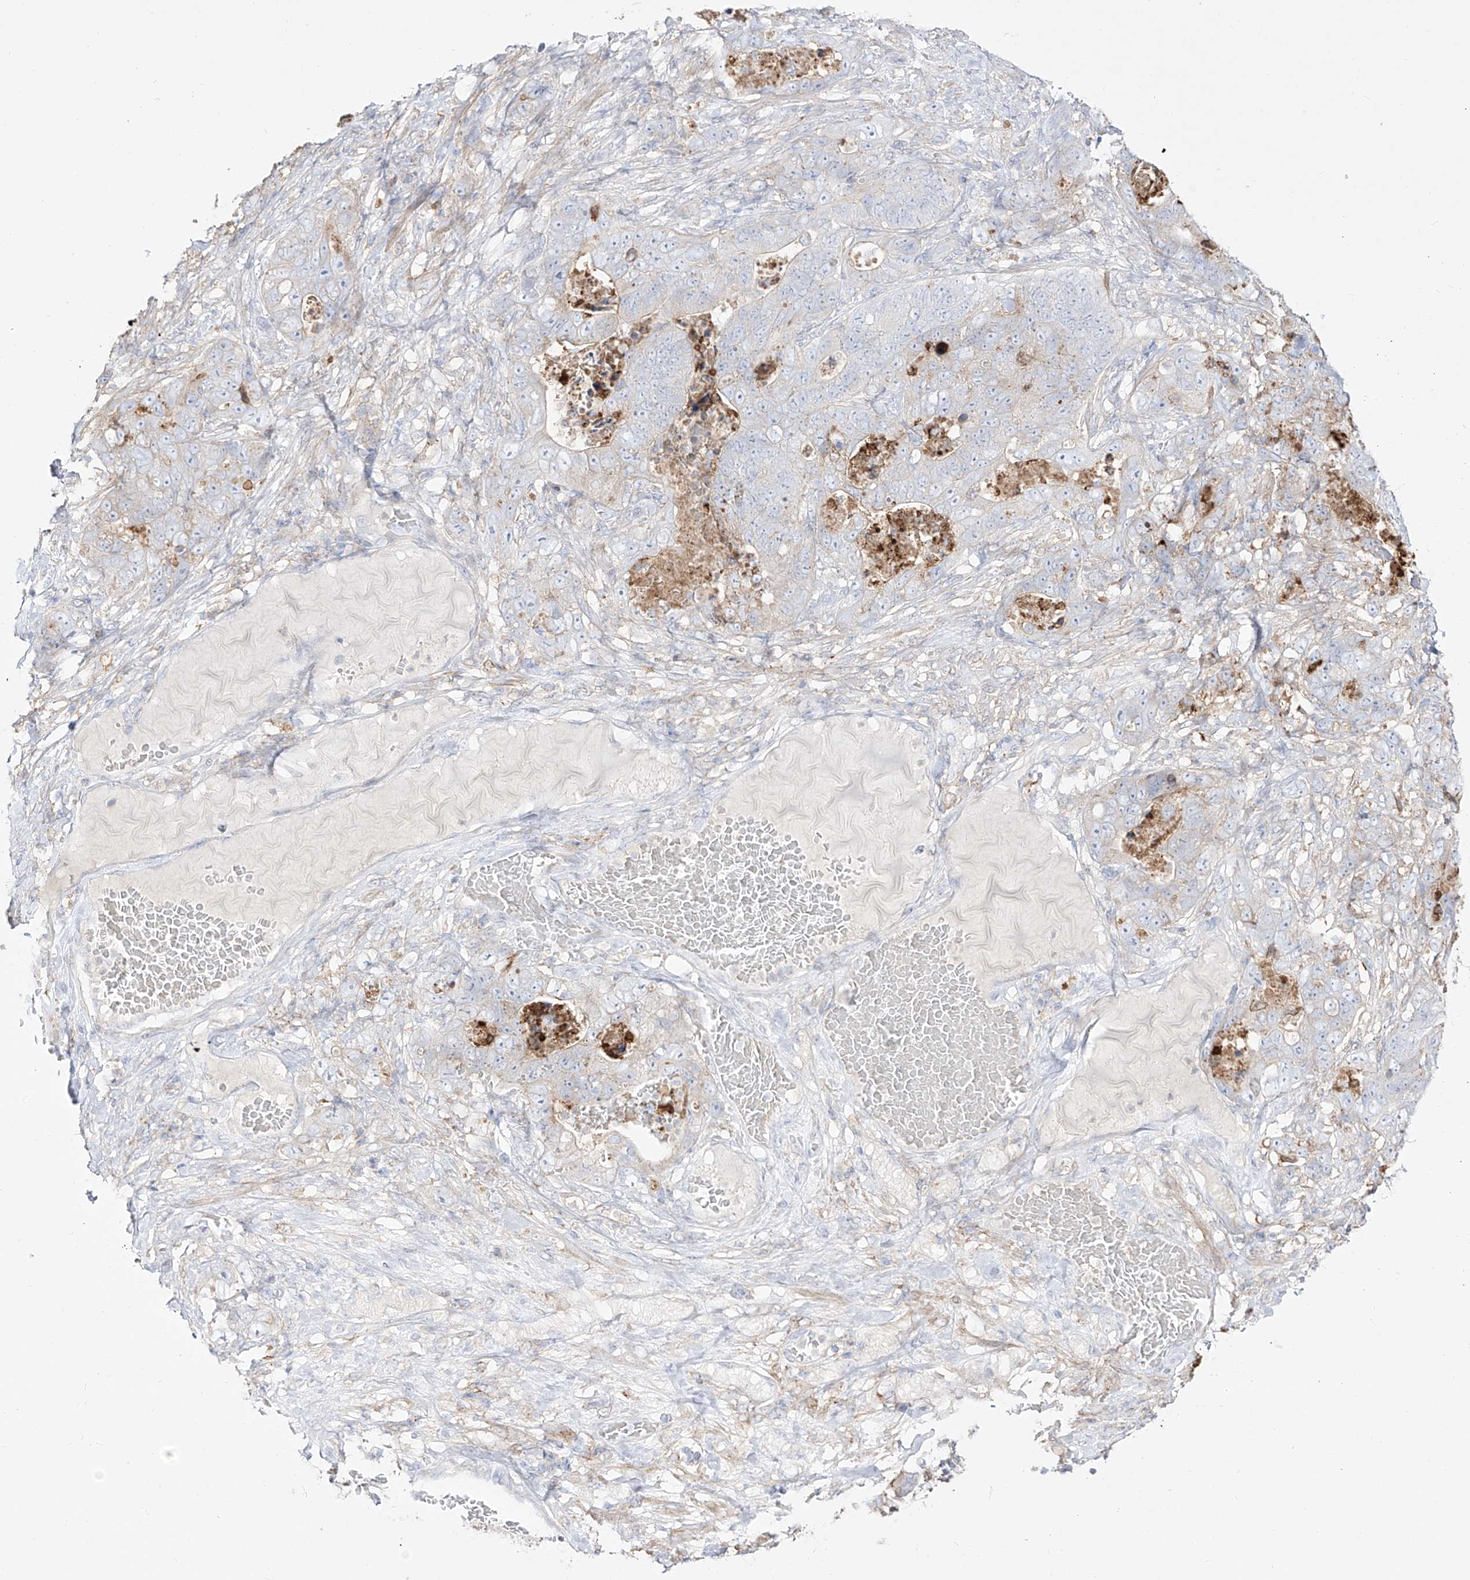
{"staining": {"intensity": "negative", "quantity": "none", "location": "none"}, "tissue": "stomach cancer", "cell_type": "Tumor cells", "image_type": "cancer", "snomed": [{"axis": "morphology", "description": "Normal tissue, NOS"}, {"axis": "morphology", "description": "Adenocarcinoma, NOS"}, {"axis": "topography", "description": "Stomach"}], "caption": "This is an IHC histopathology image of human stomach cancer. There is no staining in tumor cells.", "gene": "ZGRF1", "patient": {"sex": "female", "age": 89}}